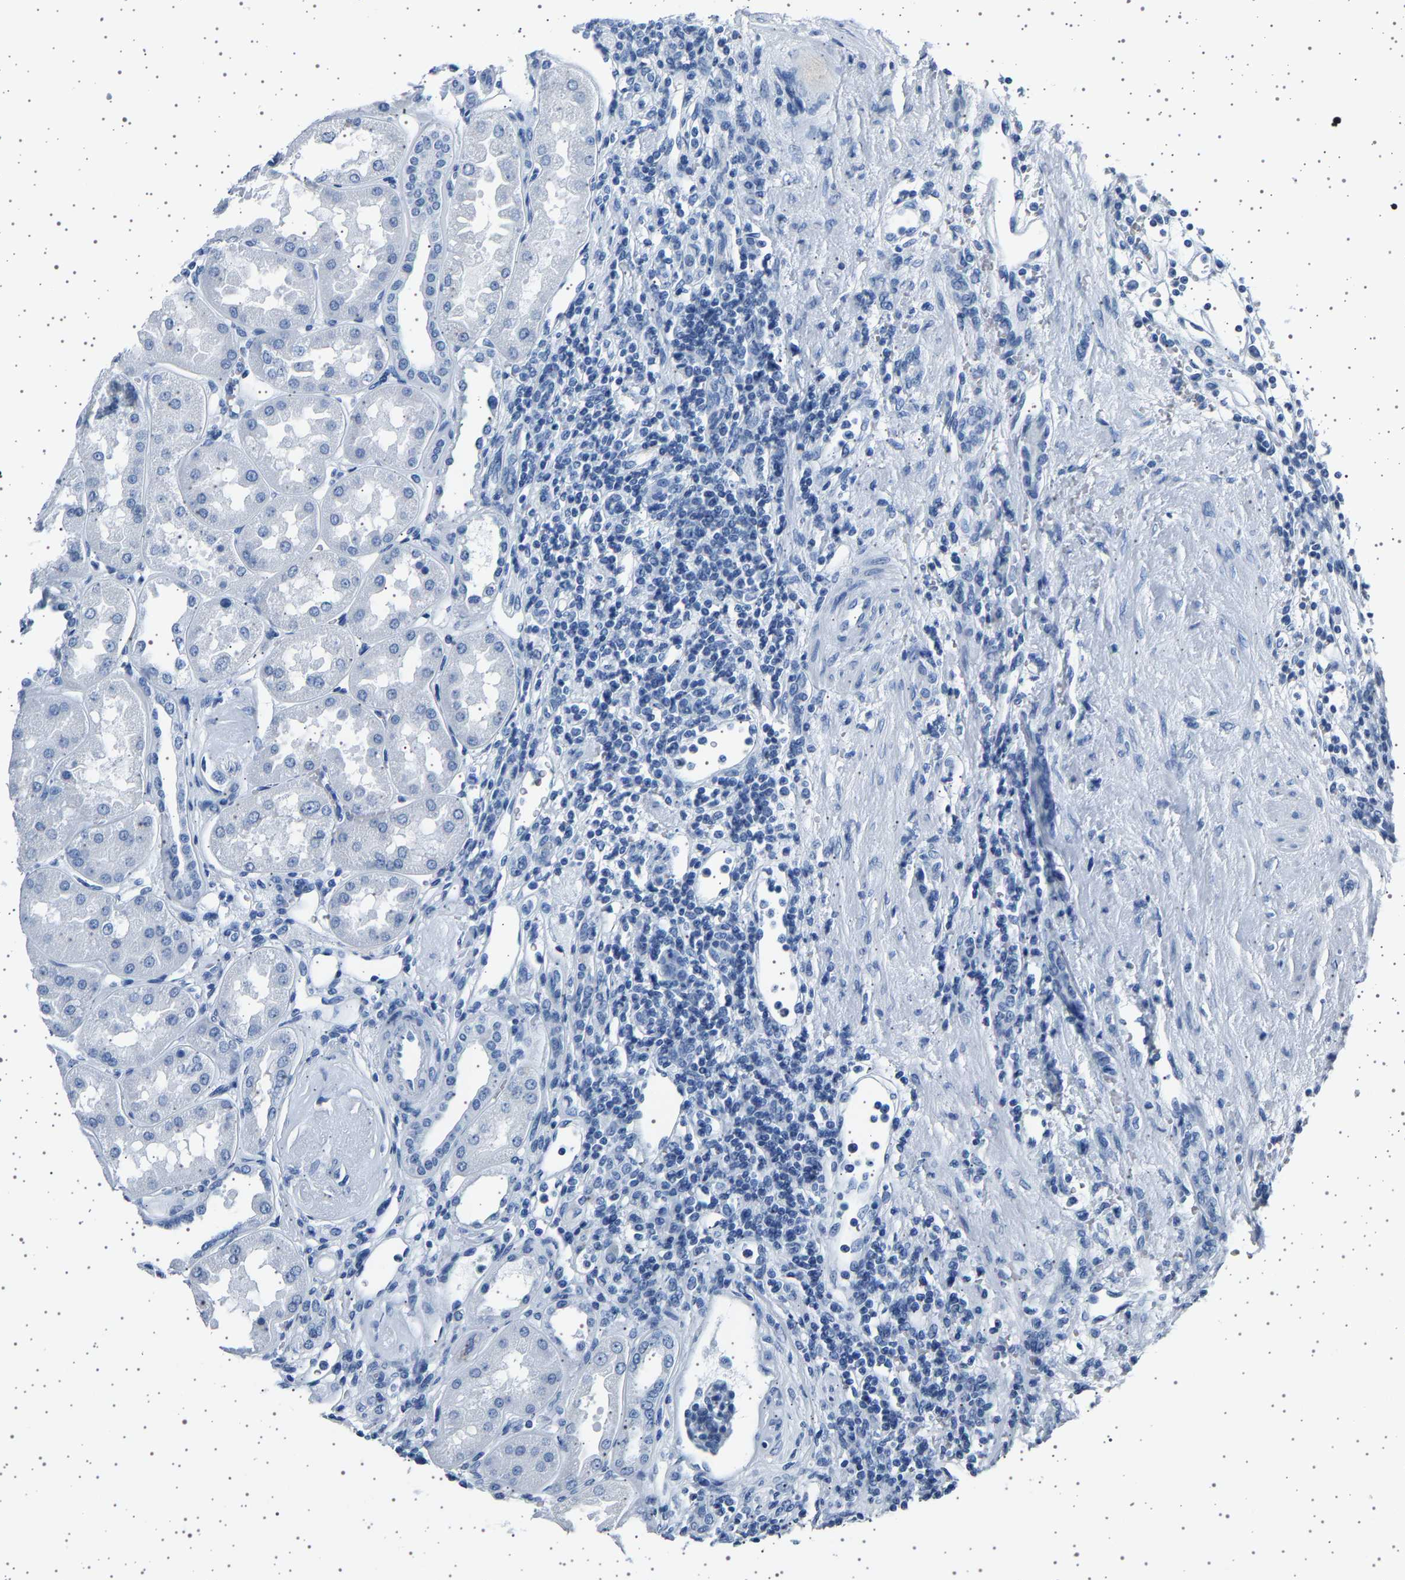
{"staining": {"intensity": "negative", "quantity": "none", "location": "none"}, "tissue": "renal cancer", "cell_type": "Tumor cells", "image_type": "cancer", "snomed": [{"axis": "morphology", "description": "Normal tissue, NOS"}, {"axis": "morphology", "description": "Adenocarcinoma, NOS"}, {"axis": "topography", "description": "Kidney"}], "caption": "Renal adenocarcinoma was stained to show a protein in brown. There is no significant staining in tumor cells. (IHC, brightfield microscopy, high magnification).", "gene": "TFF3", "patient": {"sex": "female", "age": 55}}